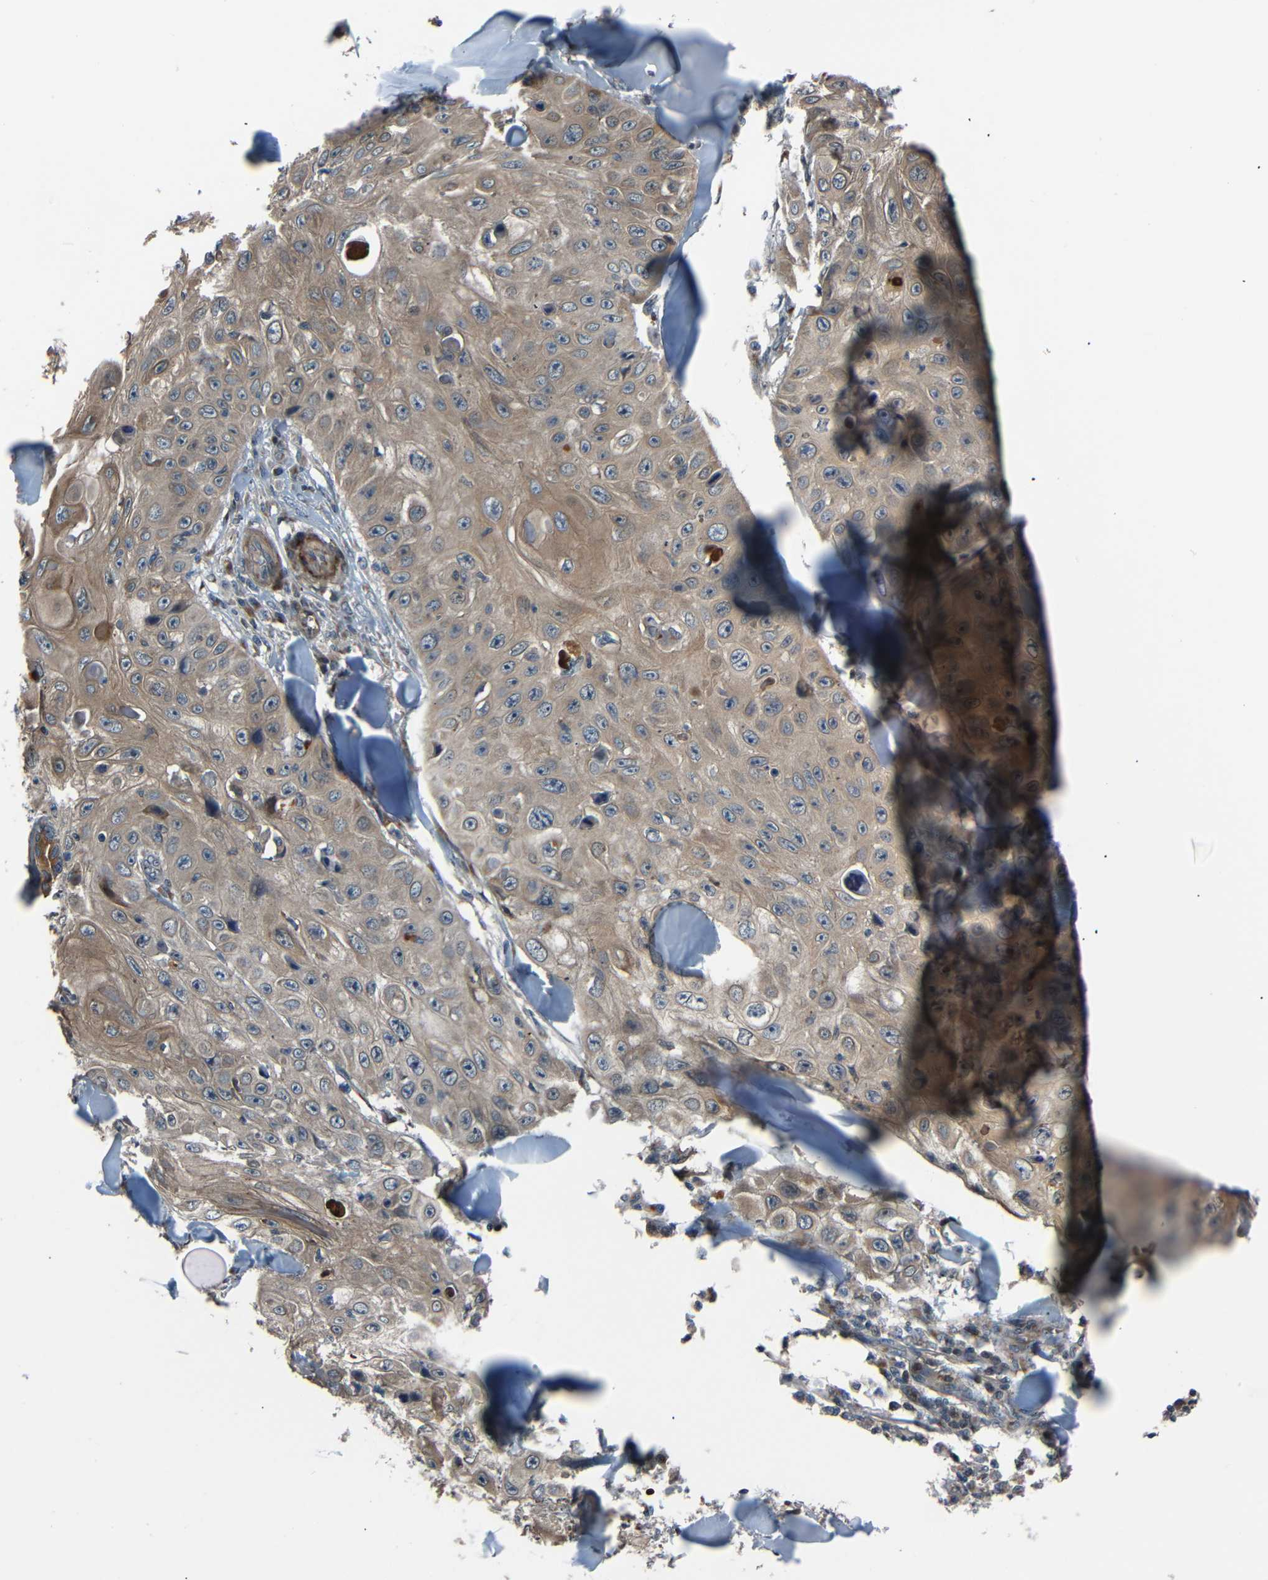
{"staining": {"intensity": "moderate", "quantity": ">75%", "location": "cytoplasmic/membranous"}, "tissue": "skin cancer", "cell_type": "Tumor cells", "image_type": "cancer", "snomed": [{"axis": "morphology", "description": "Squamous cell carcinoma, NOS"}, {"axis": "topography", "description": "Skin"}], "caption": "Immunohistochemical staining of human skin cancer exhibits medium levels of moderate cytoplasmic/membranous staining in approximately >75% of tumor cells.", "gene": "AKAP9", "patient": {"sex": "male", "age": 86}}